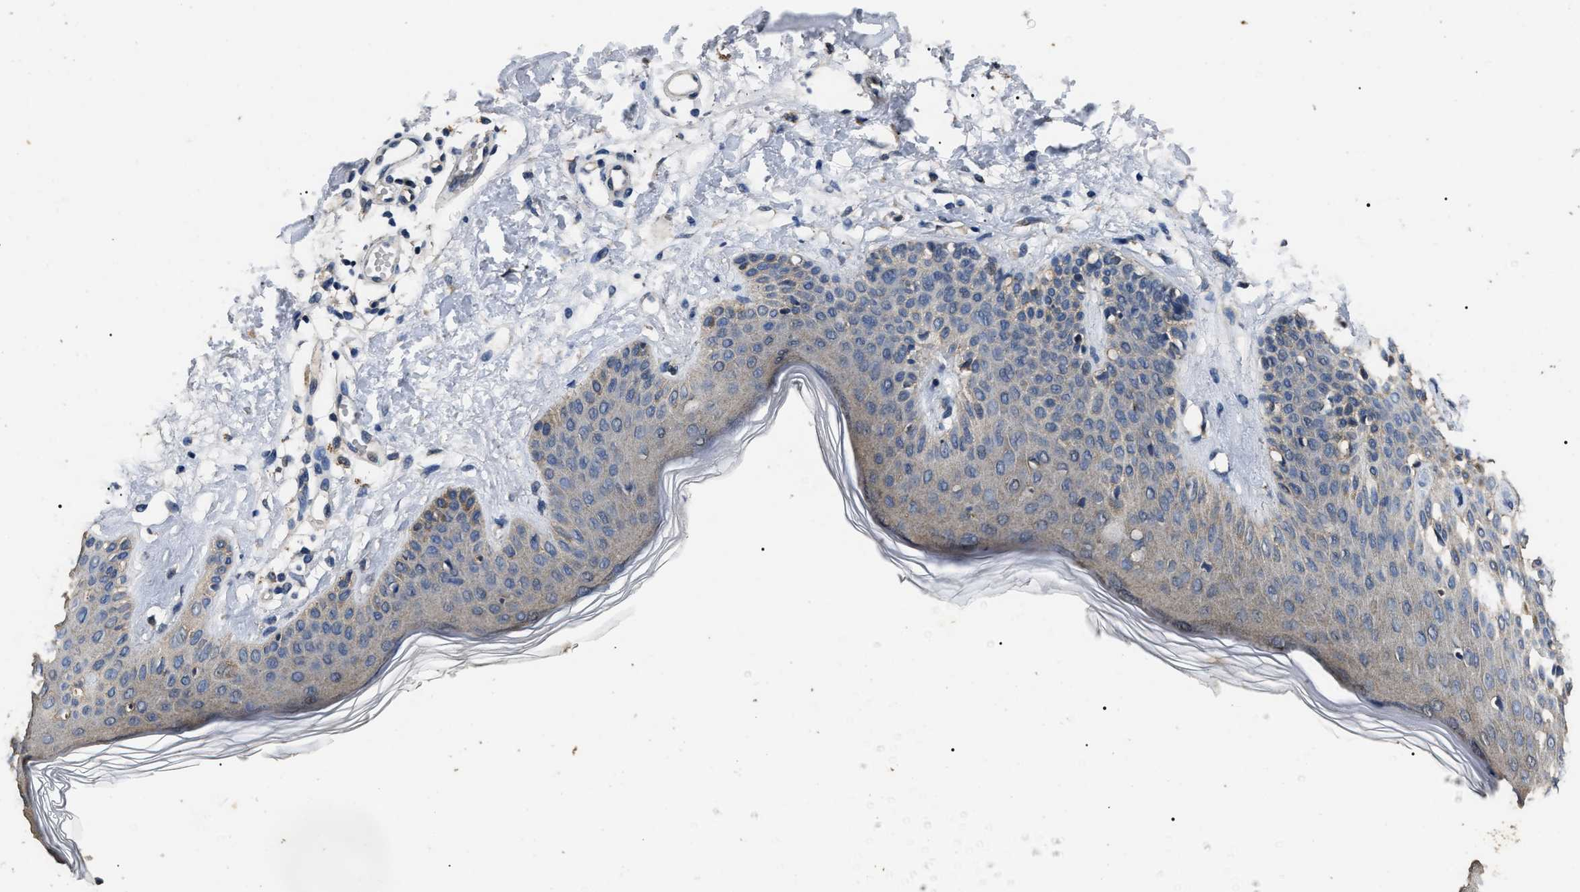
{"staining": {"intensity": "negative", "quantity": "none", "location": "none"}, "tissue": "melanoma", "cell_type": "Tumor cells", "image_type": "cancer", "snomed": [{"axis": "morphology", "description": "Malignant melanoma, NOS"}, {"axis": "topography", "description": "Skin"}], "caption": "High power microscopy micrograph of an IHC micrograph of melanoma, revealing no significant staining in tumor cells. (Brightfield microscopy of DAB immunohistochemistry (IHC) at high magnification).", "gene": "PSMD8", "patient": {"sex": "female", "age": 46}}